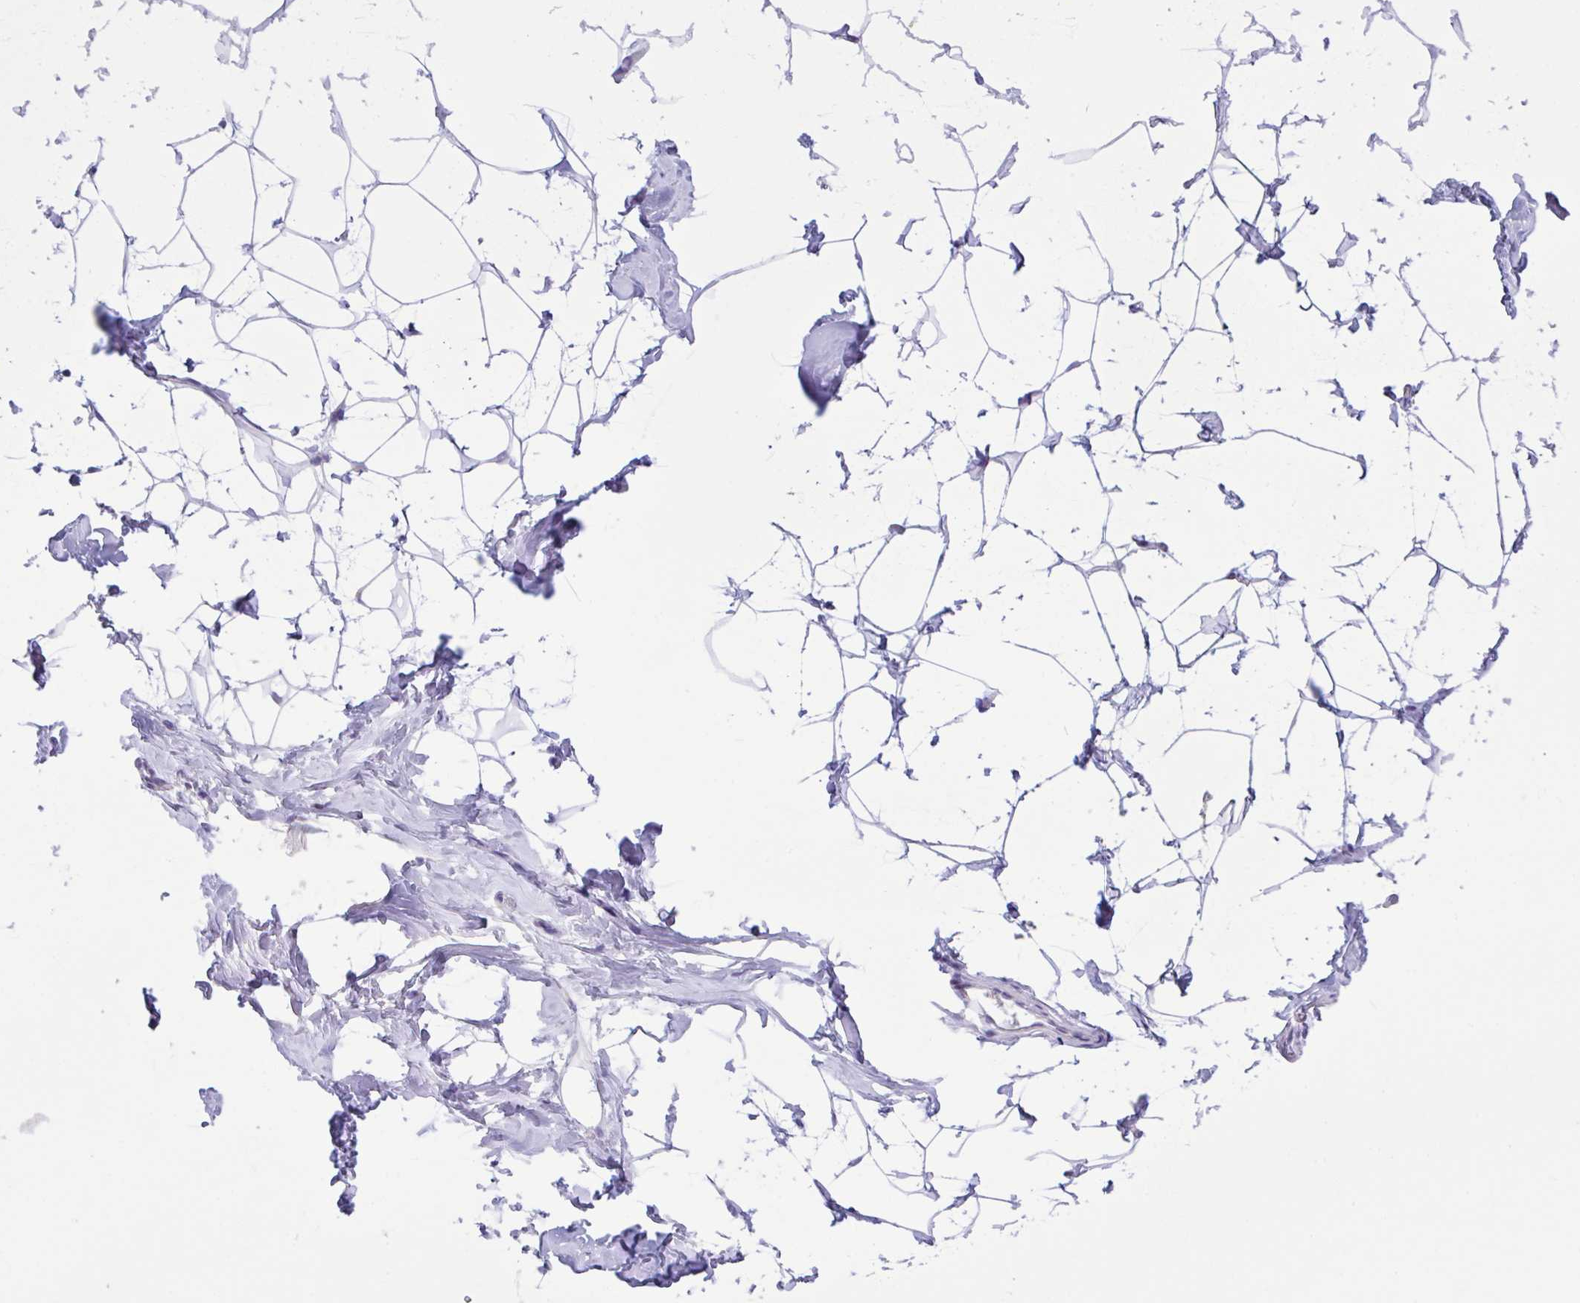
{"staining": {"intensity": "negative", "quantity": "none", "location": "none"}, "tissue": "breast", "cell_type": "Adipocytes", "image_type": "normal", "snomed": [{"axis": "morphology", "description": "Normal tissue, NOS"}, {"axis": "topography", "description": "Breast"}], "caption": "Protein analysis of benign breast shows no significant expression in adipocytes.", "gene": "SNX11", "patient": {"sex": "female", "age": 32}}